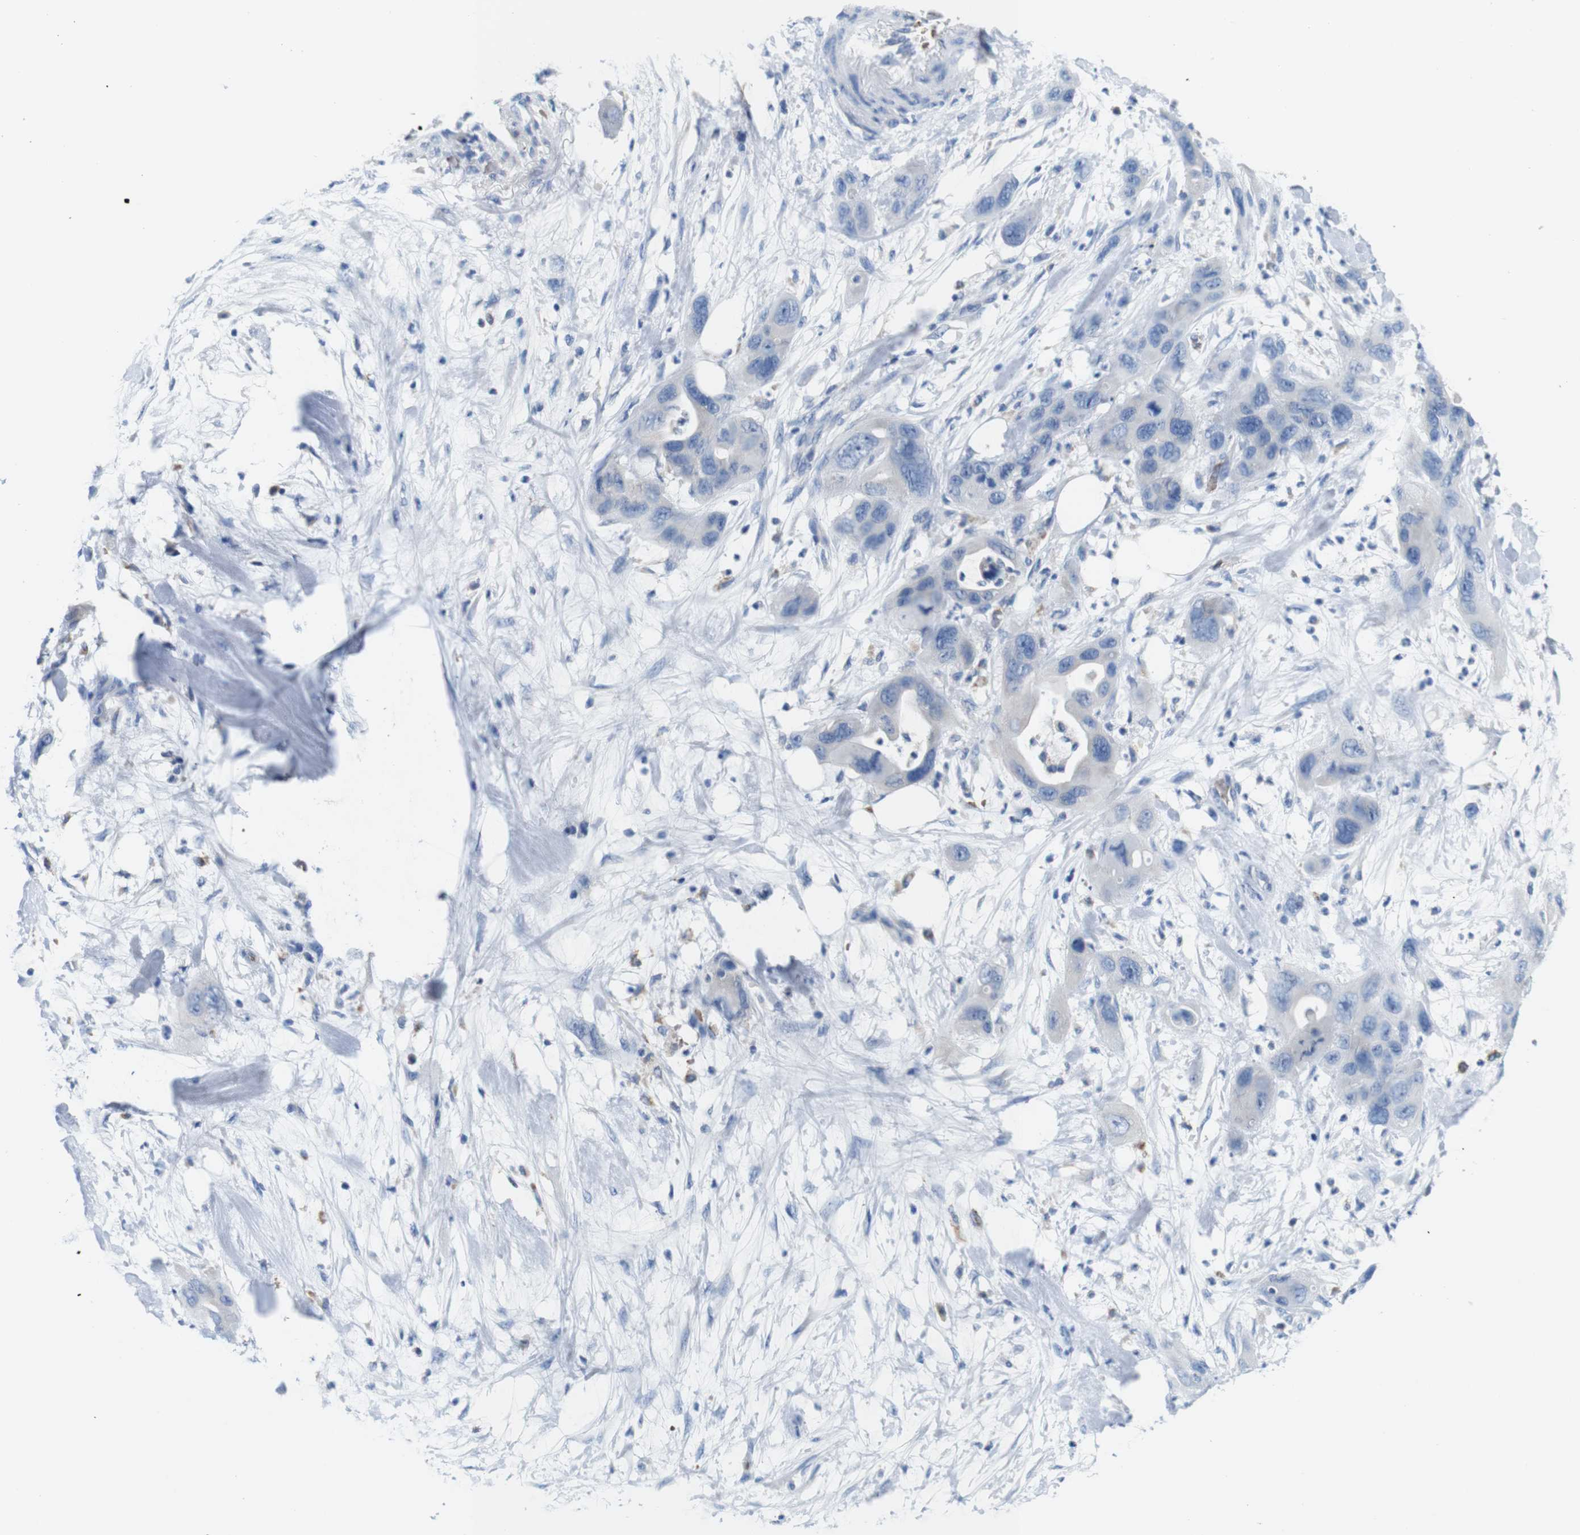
{"staining": {"intensity": "negative", "quantity": "none", "location": "none"}, "tissue": "pancreatic cancer", "cell_type": "Tumor cells", "image_type": "cancer", "snomed": [{"axis": "morphology", "description": "Adenocarcinoma, NOS"}, {"axis": "topography", "description": "Pancreas"}], "caption": "Immunohistochemistry histopathology image of human pancreatic cancer stained for a protein (brown), which reveals no expression in tumor cells. (Stains: DAB (3,3'-diaminobenzidine) immunohistochemistry with hematoxylin counter stain, Microscopy: brightfield microscopy at high magnification).", "gene": "IGSF8", "patient": {"sex": "female", "age": 71}}